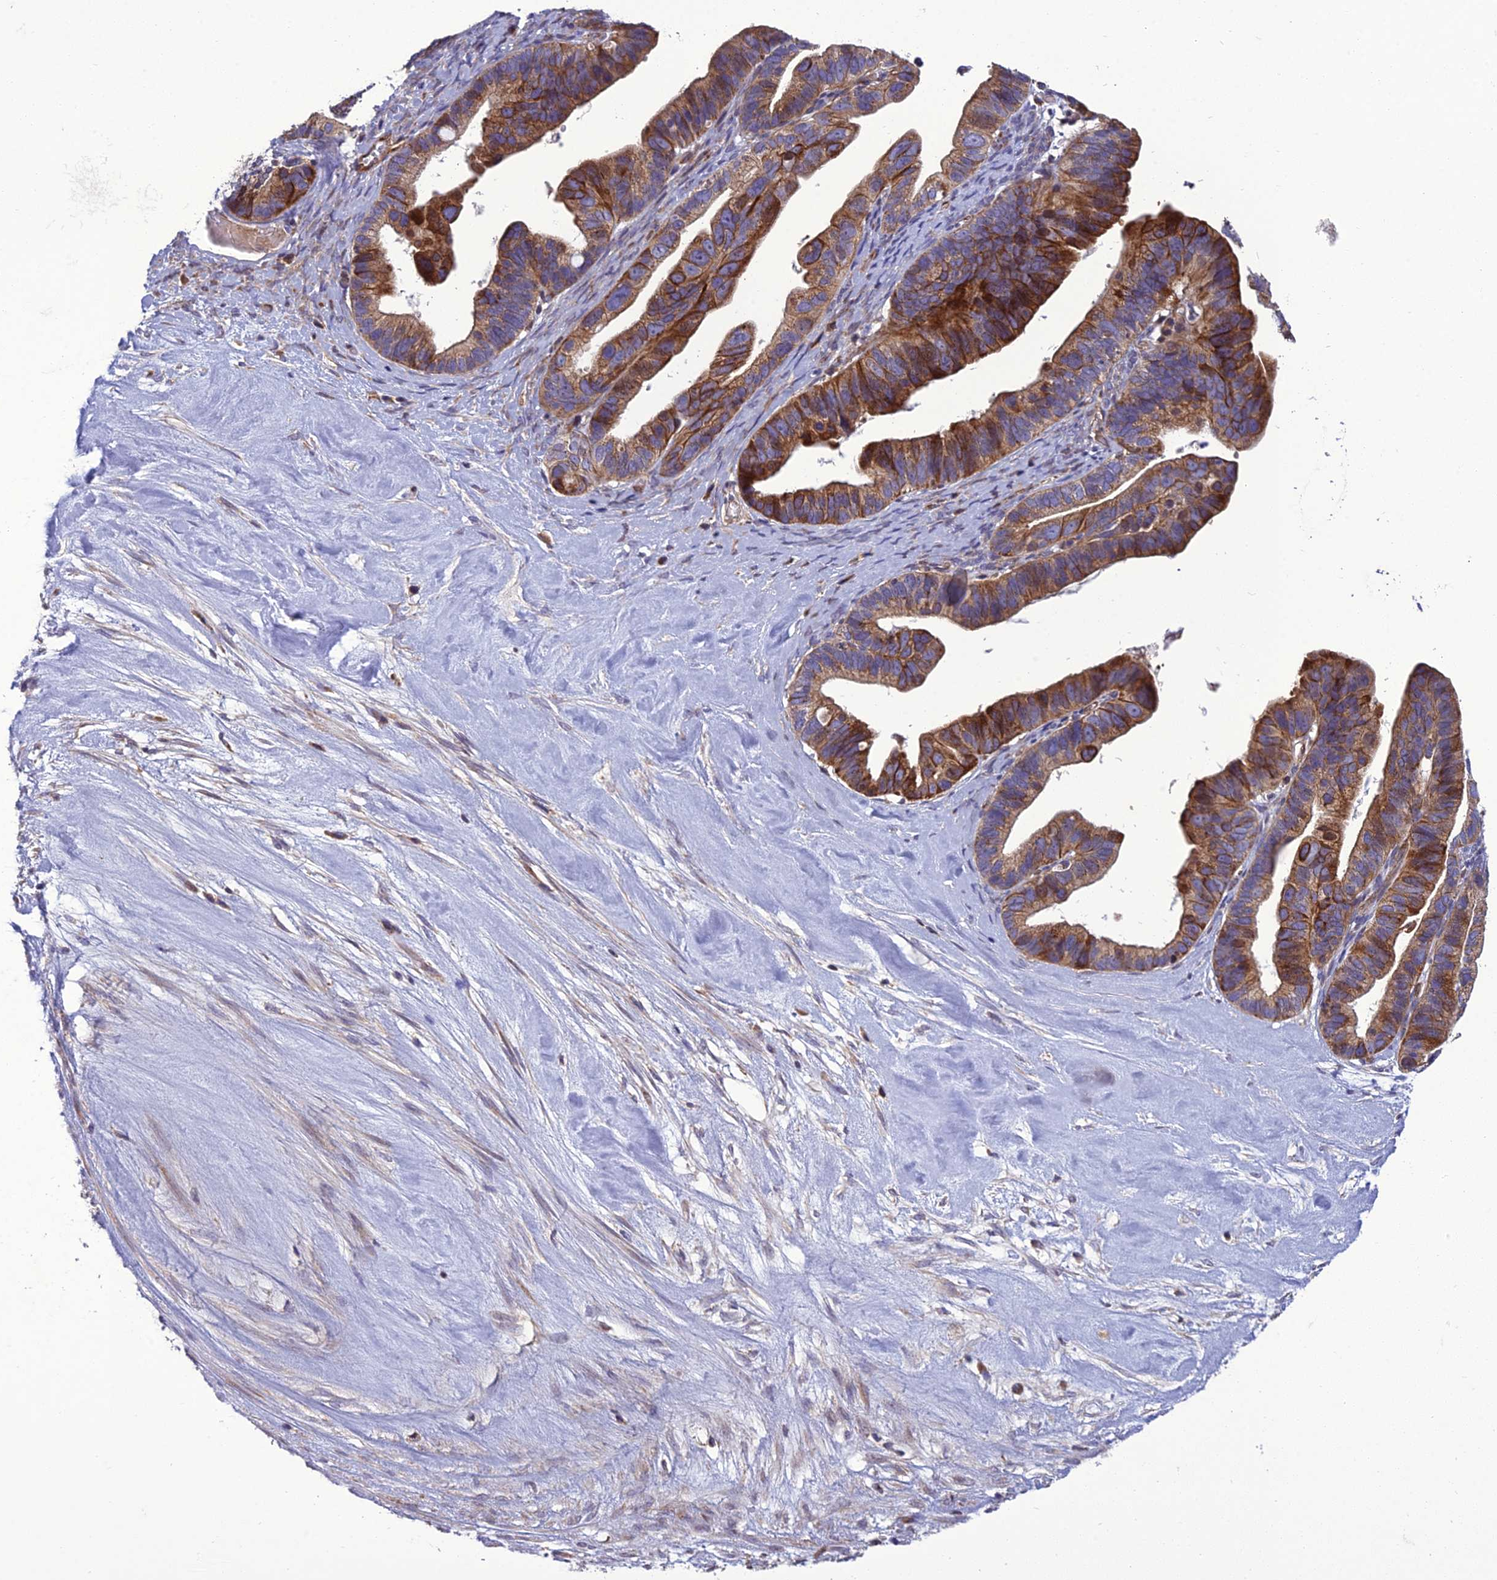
{"staining": {"intensity": "strong", "quantity": ">75%", "location": "cytoplasmic/membranous"}, "tissue": "ovarian cancer", "cell_type": "Tumor cells", "image_type": "cancer", "snomed": [{"axis": "morphology", "description": "Cystadenocarcinoma, serous, NOS"}, {"axis": "topography", "description": "Ovary"}], "caption": "A histopathology image of human ovarian serous cystadenocarcinoma stained for a protein exhibits strong cytoplasmic/membranous brown staining in tumor cells.", "gene": "GIMAP1", "patient": {"sex": "female", "age": 56}}